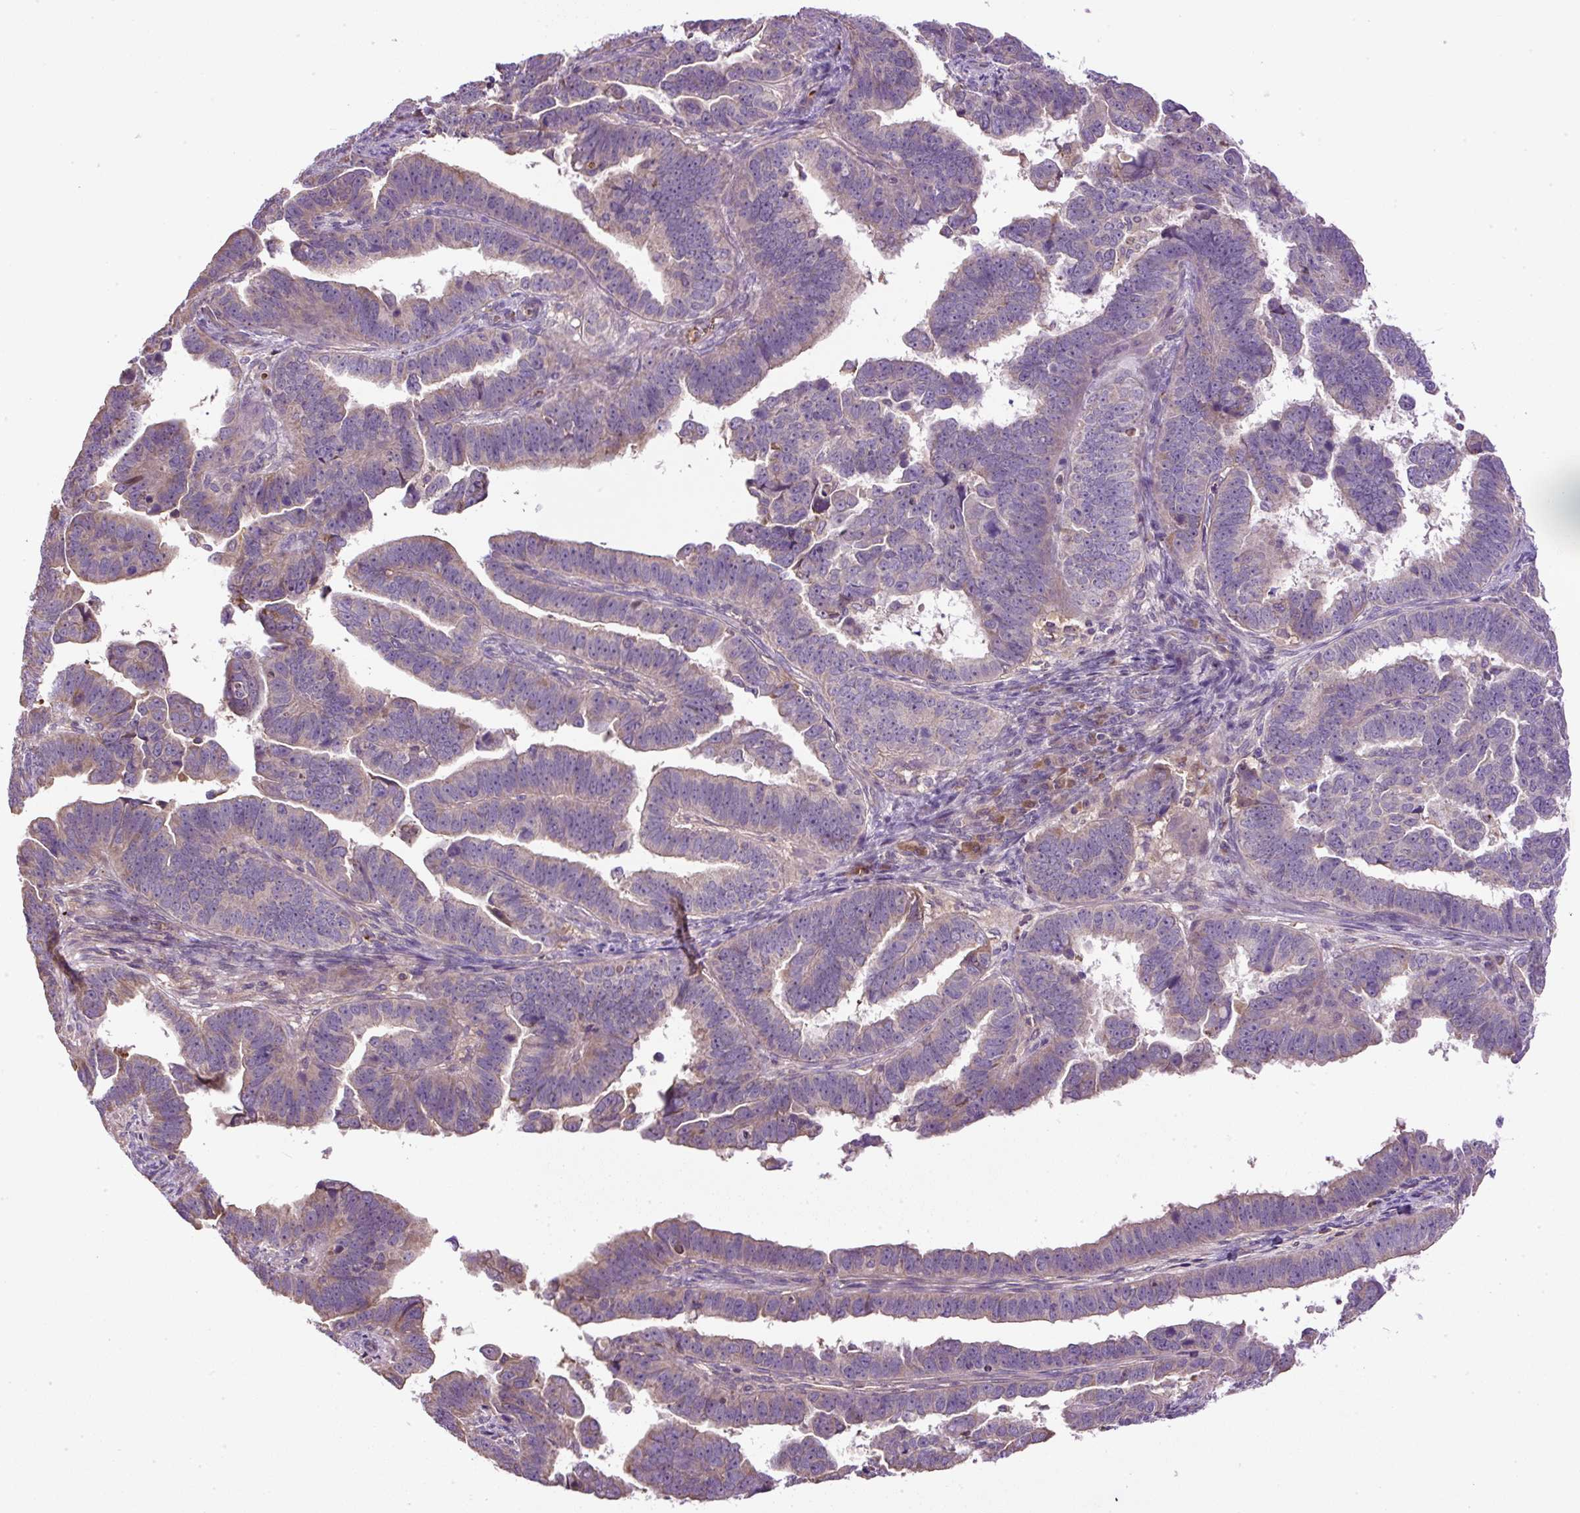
{"staining": {"intensity": "weak", "quantity": "25%-75%", "location": "cytoplasmic/membranous"}, "tissue": "endometrial cancer", "cell_type": "Tumor cells", "image_type": "cancer", "snomed": [{"axis": "morphology", "description": "Adenocarcinoma, NOS"}, {"axis": "topography", "description": "Endometrium"}], "caption": "An image of human endometrial cancer stained for a protein reveals weak cytoplasmic/membranous brown staining in tumor cells.", "gene": "CXCL13", "patient": {"sex": "female", "age": 75}}